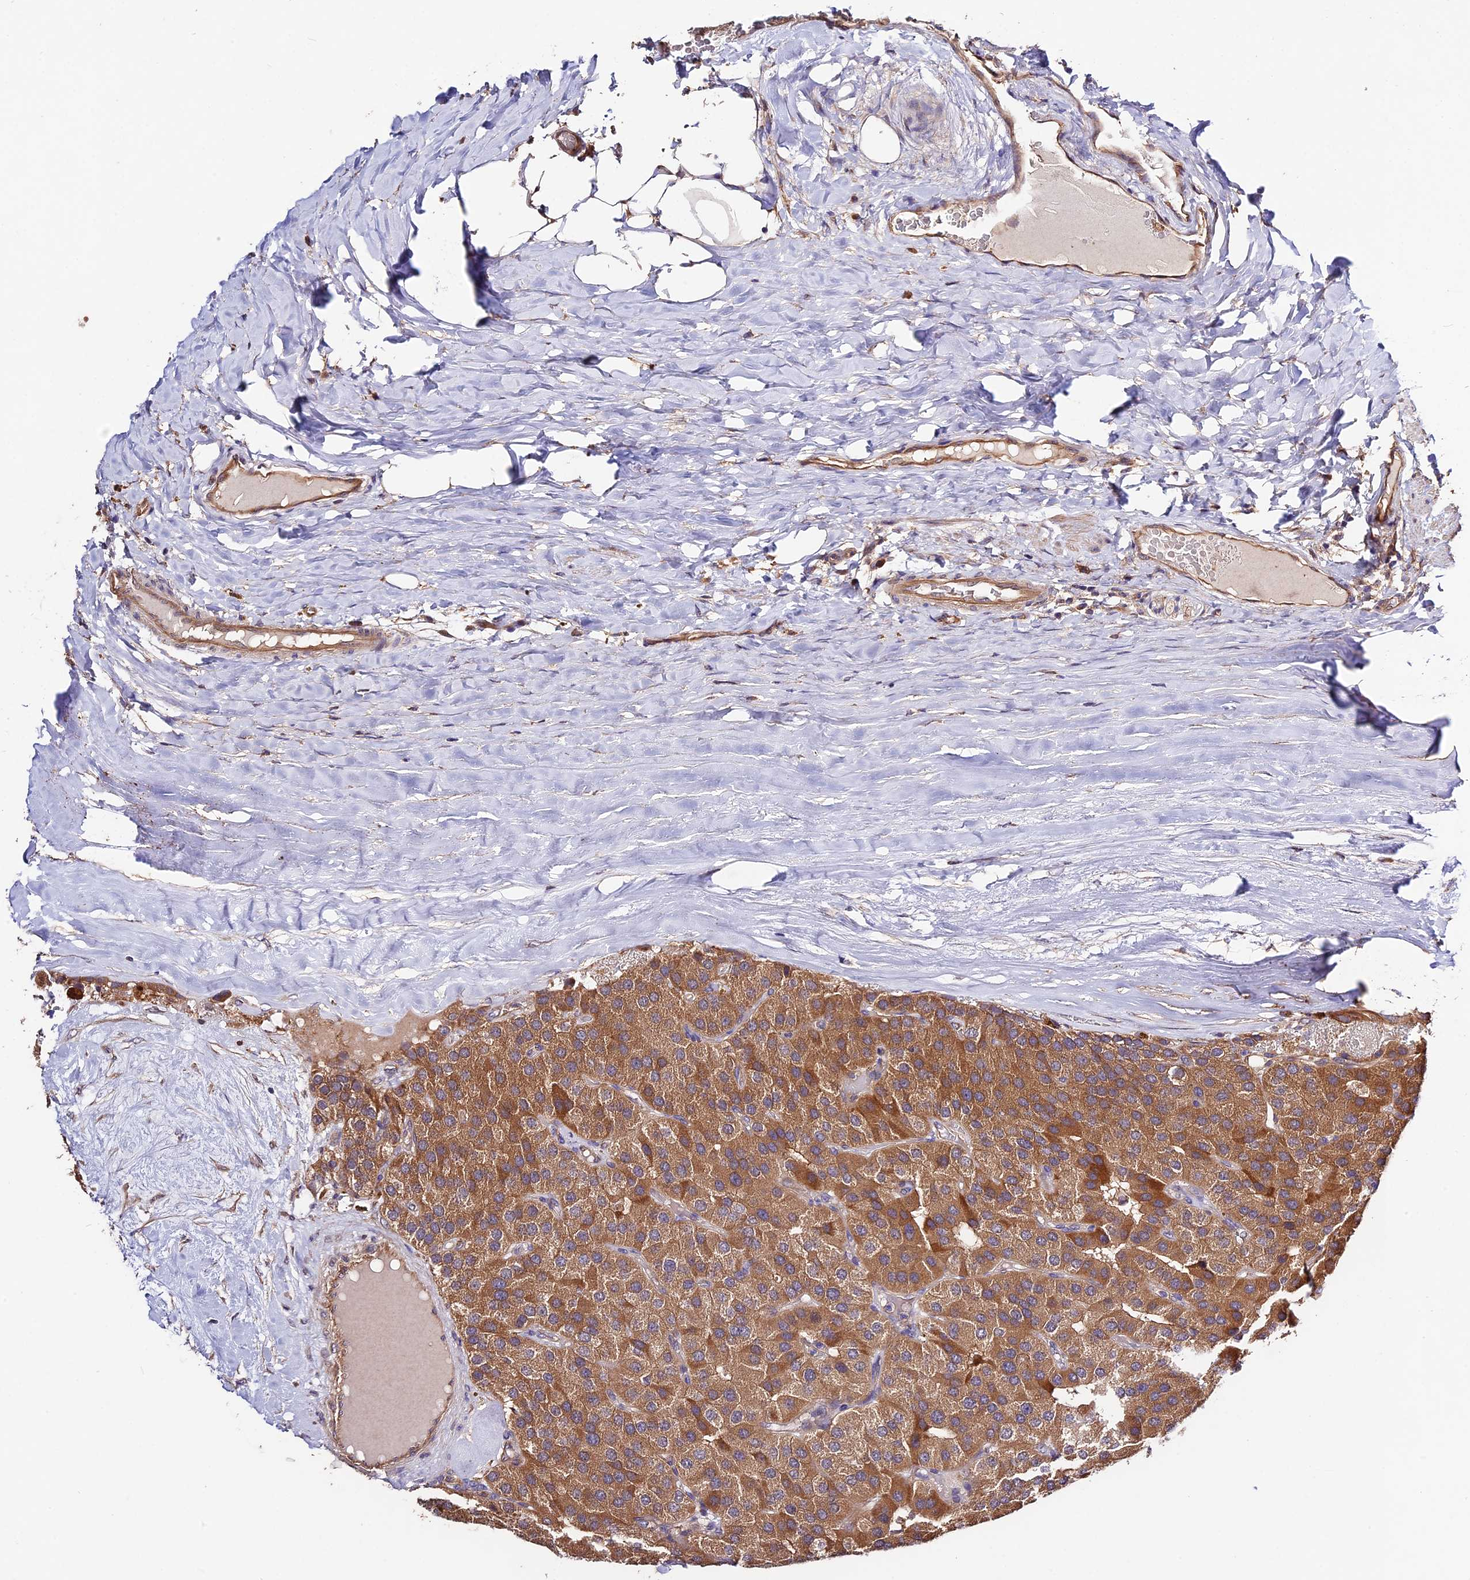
{"staining": {"intensity": "moderate", "quantity": ">75%", "location": "cytoplasmic/membranous"}, "tissue": "parathyroid gland", "cell_type": "Glandular cells", "image_type": "normal", "snomed": [{"axis": "morphology", "description": "Normal tissue, NOS"}, {"axis": "morphology", "description": "Adenoma, NOS"}, {"axis": "topography", "description": "Parathyroid gland"}], "caption": "Parathyroid gland stained with a brown dye displays moderate cytoplasmic/membranous positive staining in about >75% of glandular cells.", "gene": "CES3", "patient": {"sex": "female", "age": 86}}